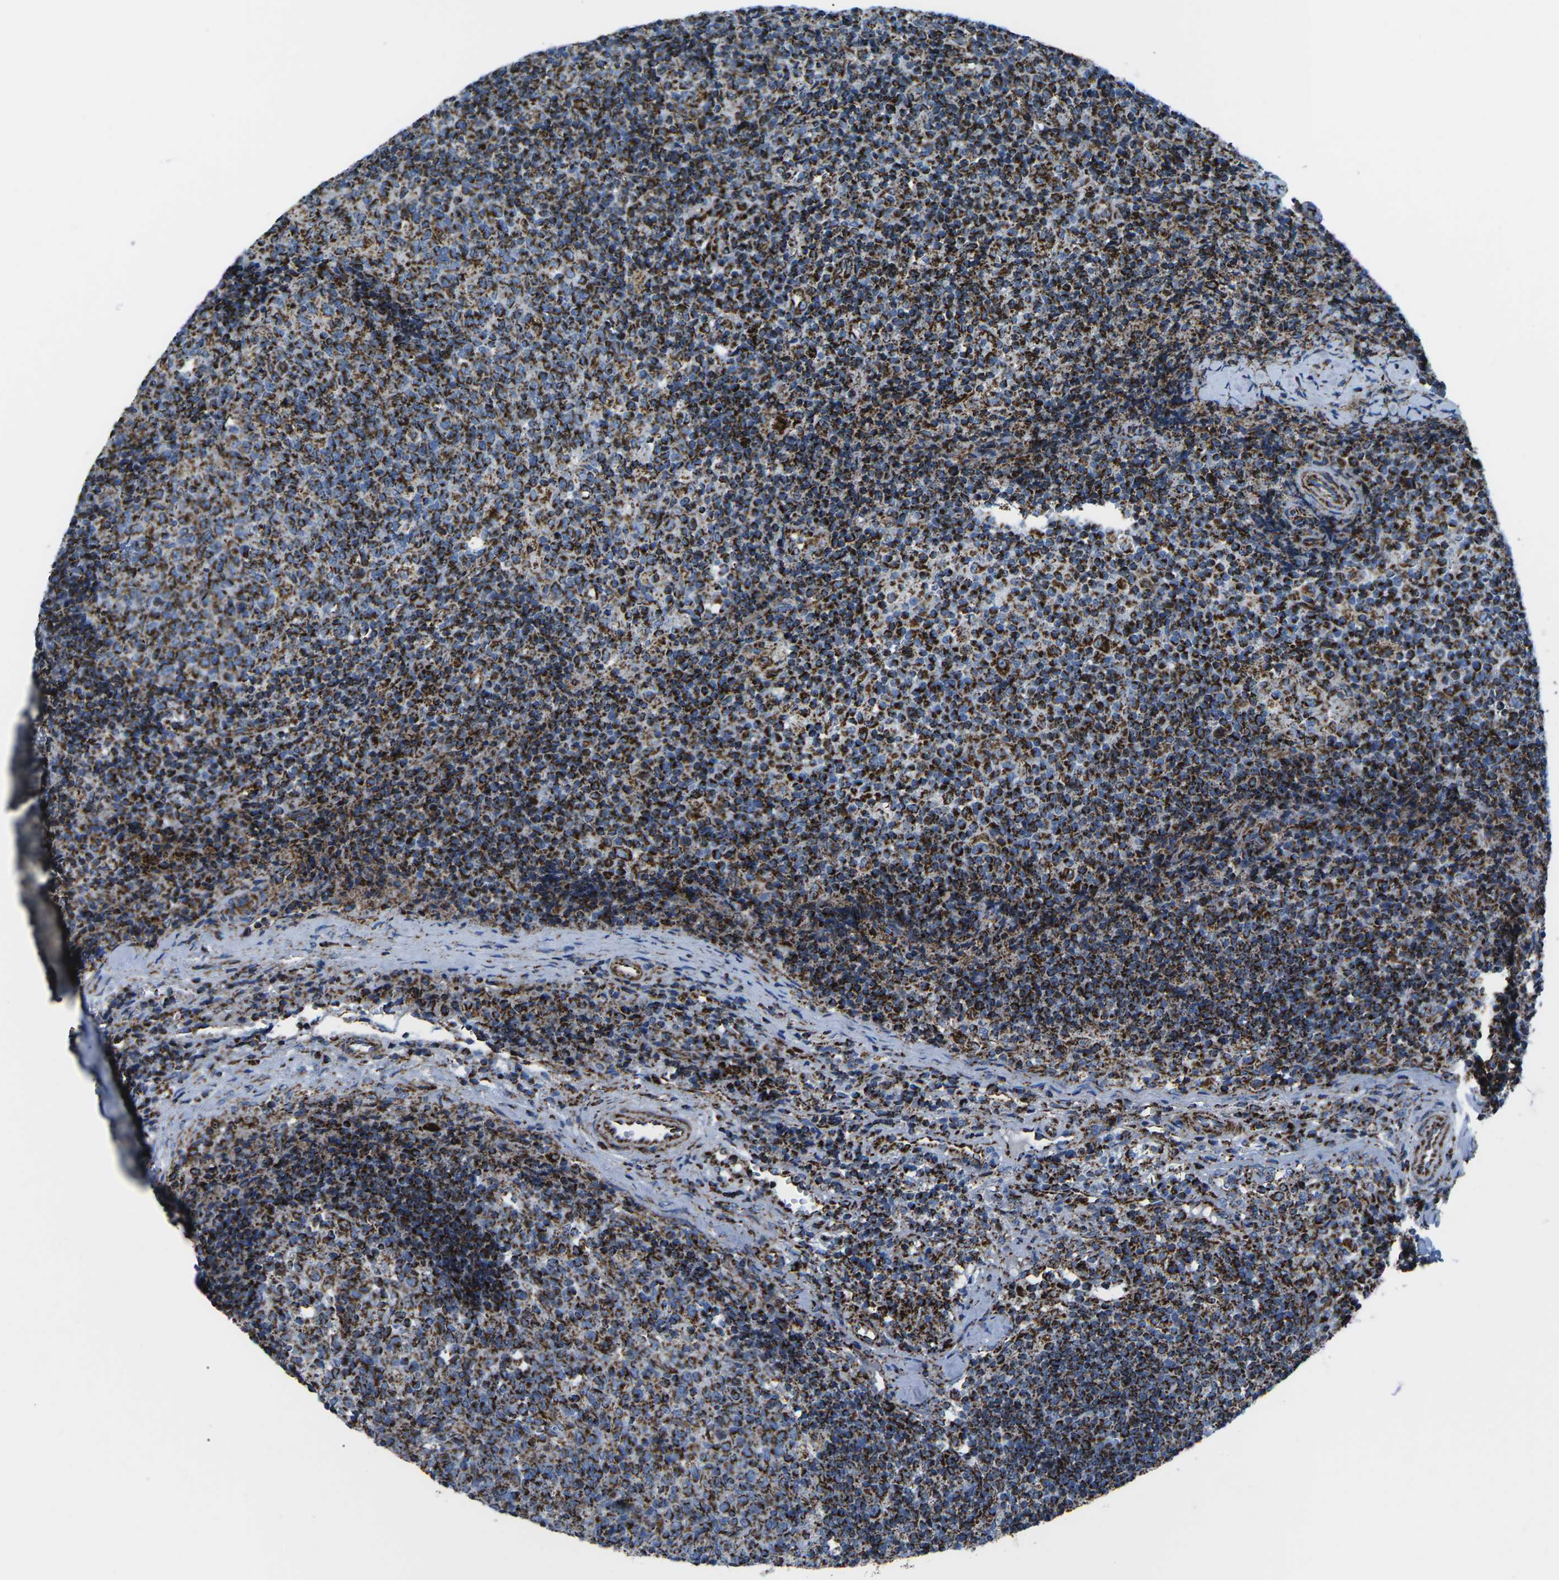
{"staining": {"intensity": "strong", "quantity": ">75%", "location": "cytoplasmic/membranous"}, "tissue": "lymph node", "cell_type": "Germinal center cells", "image_type": "normal", "snomed": [{"axis": "morphology", "description": "Normal tissue, NOS"}, {"axis": "morphology", "description": "Inflammation, NOS"}, {"axis": "topography", "description": "Lymph node"}], "caption": "The micrograph demonstrates staining of normal lymph node, revealing strong cytoplasmic/membranous protein expression (brown color) within germinal center cells. (DAB (3,3'-diaminobenzidine) = brown stain, brightfield microscopy at high magnification).", "gene": "MT", "patient": {"sex": "male", "age": 55}}